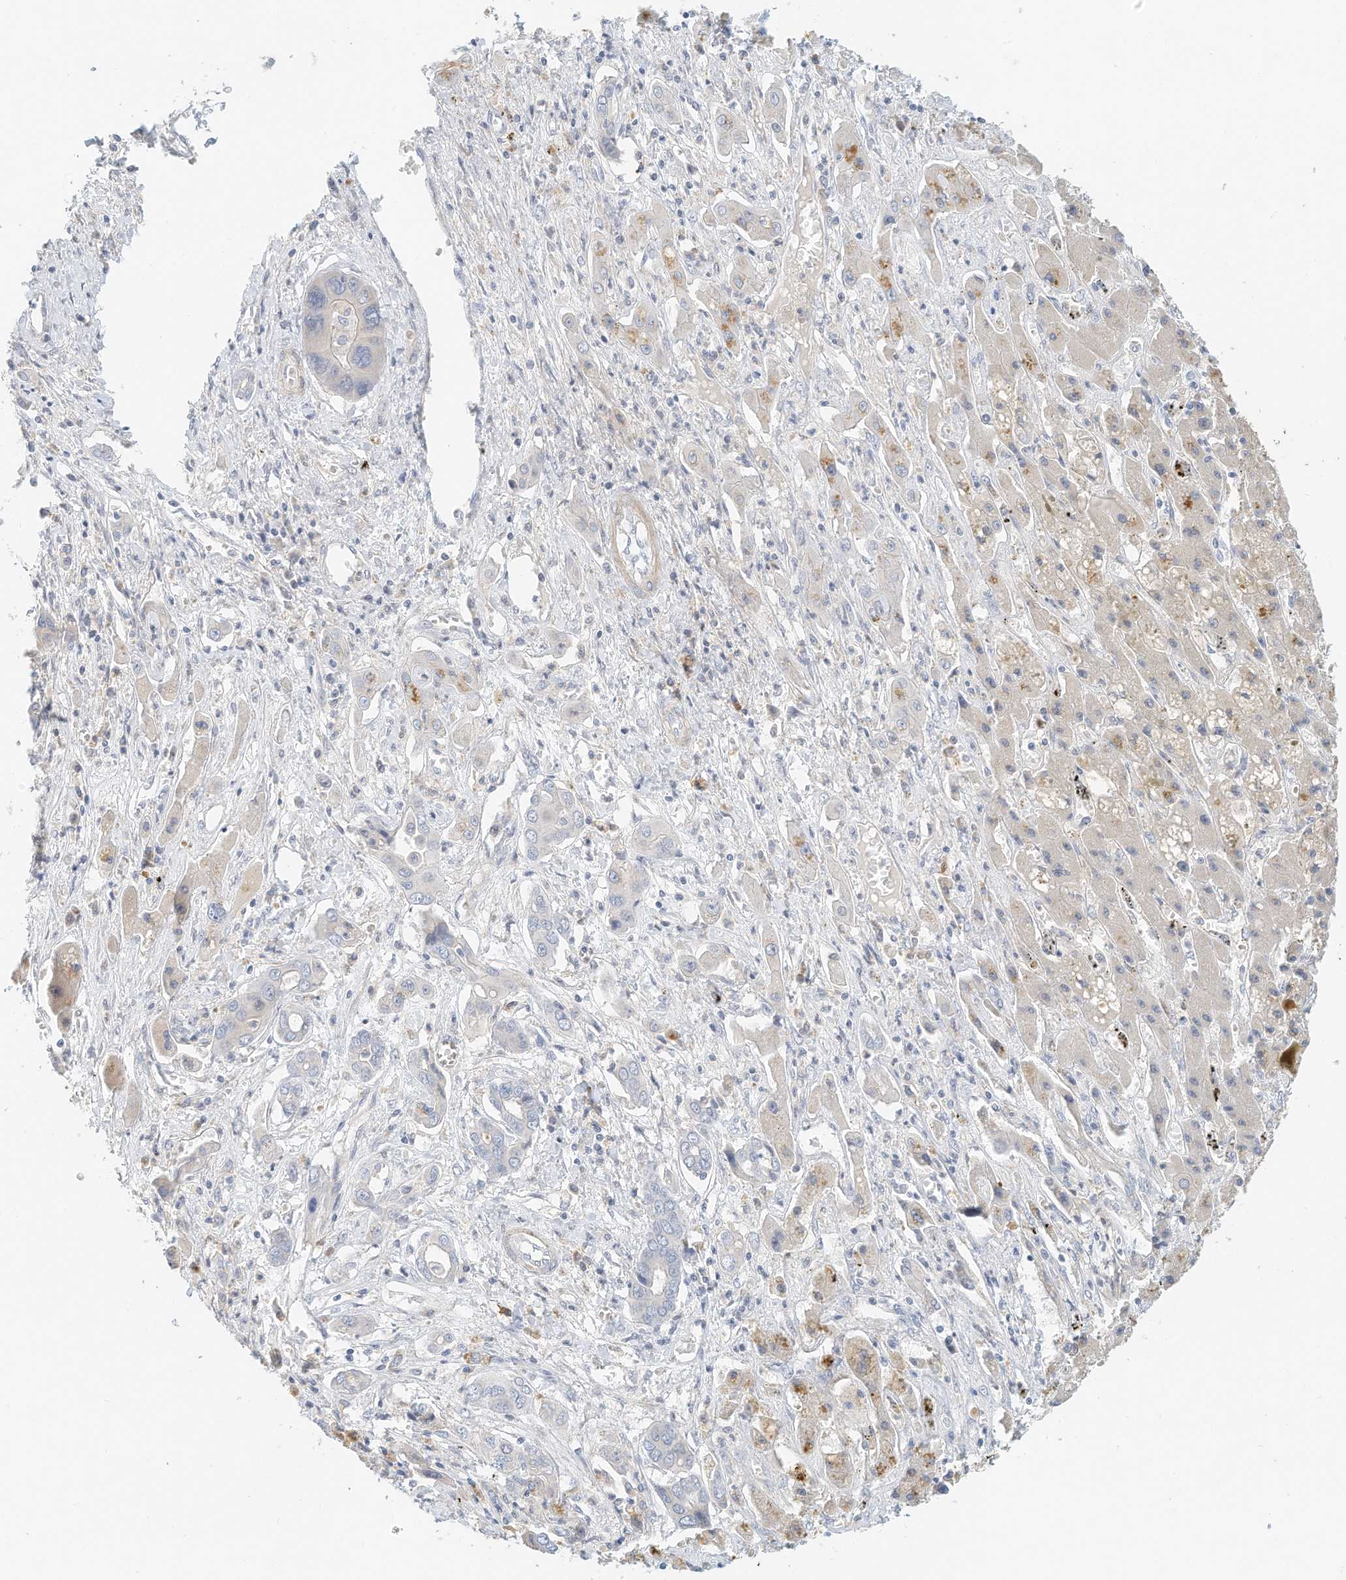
{"staining": {"intensity": "negative", "quantity": "none", "location": "none"}, "tissue": "liver cancer", "cell_type": "Tumor cells", "image_type": "cancer", "snomed": [{"axis": "morphology", "description": "Cholangiocarcinoma"}, {"axis": "topography", "description": "Liver"}], "caption": "Tumor cells are negative for protein expression in human liver cancer.", "gene": "MICAL1", "patient": {"sex": "male", "age": 67}}